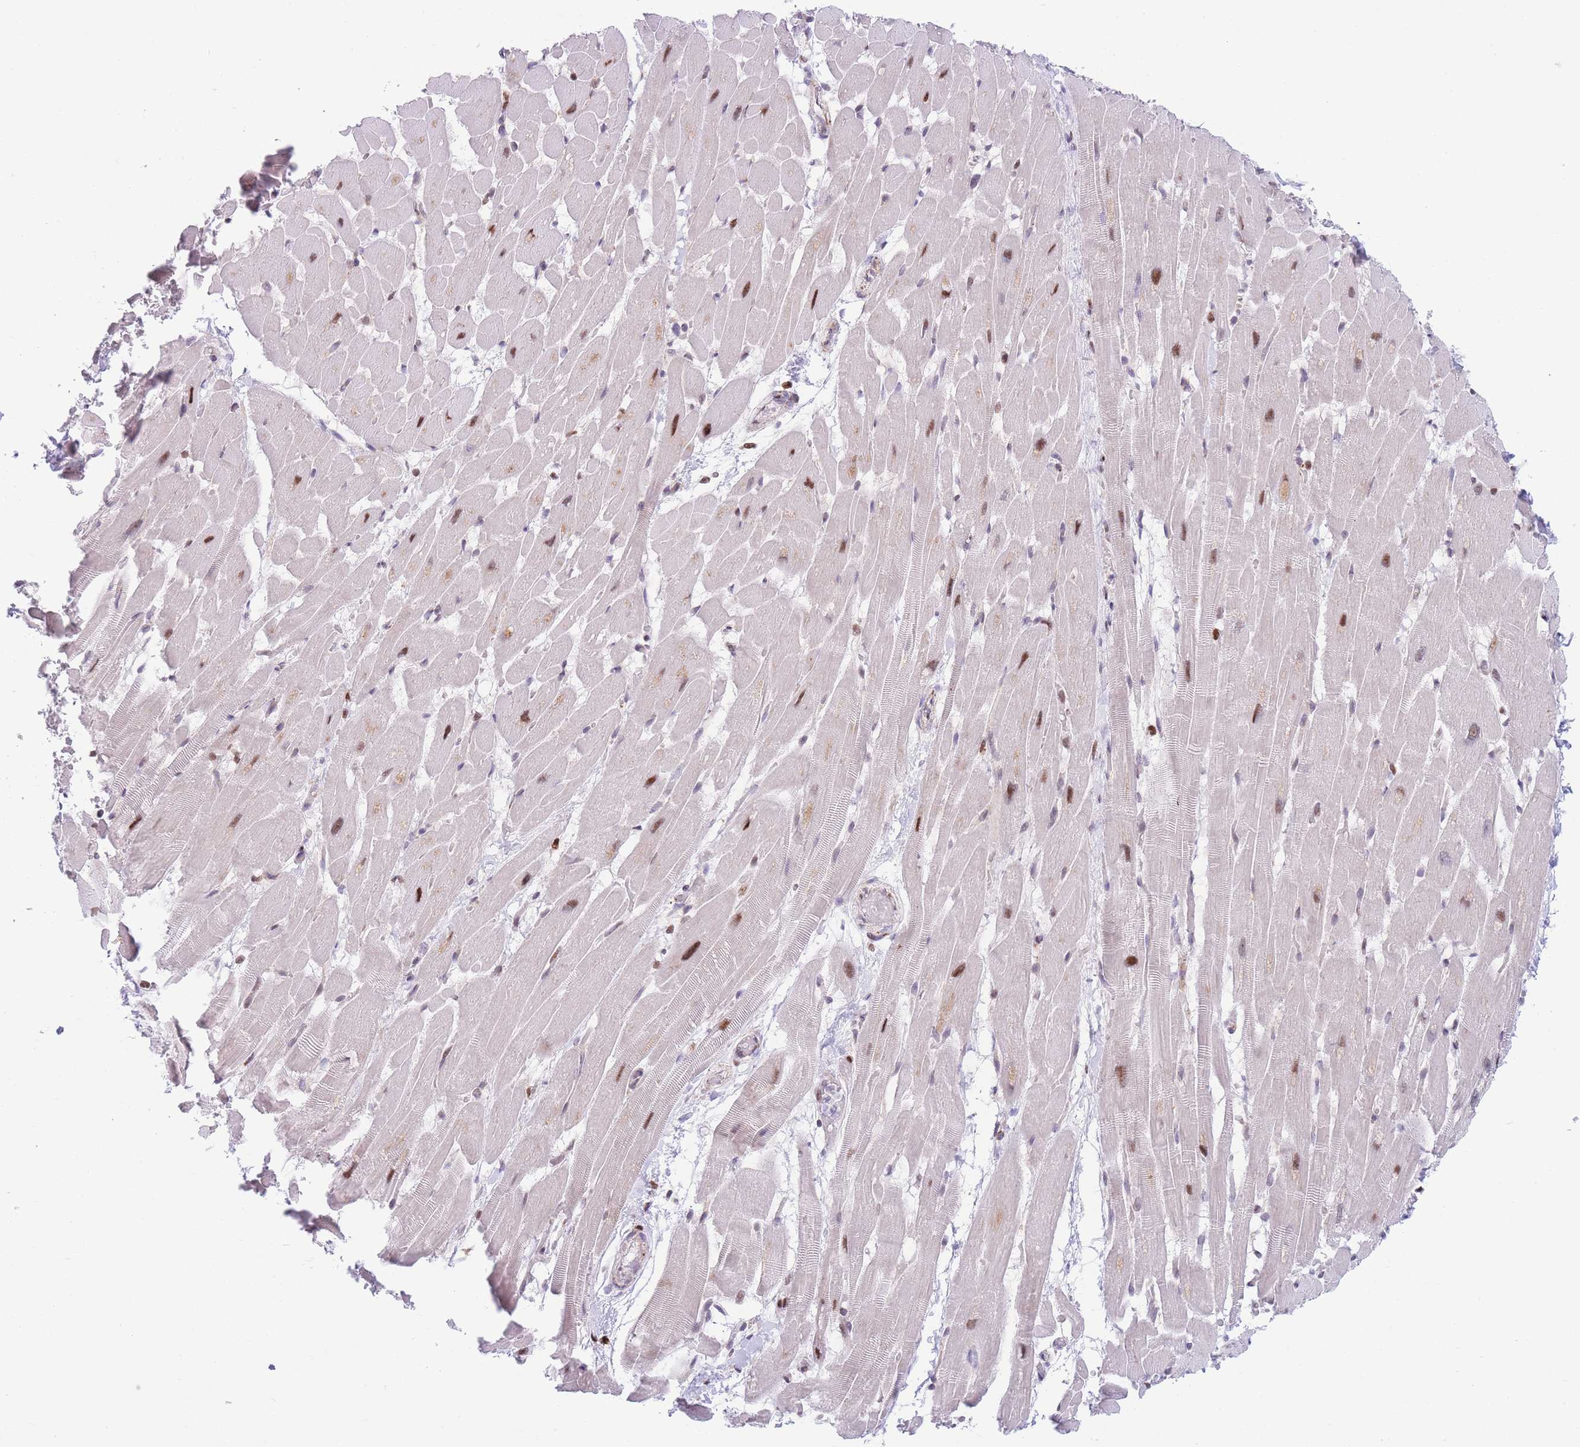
{"staining": {"intensity": "moderate", "quantity": "<25%", "location": "cytoplasmic/membranous,nuclear"}, "tissue": "heart muscle", "cell_type": "Cardiomyocytes", "image_type": "normal", "snomed": [{"axis": "morphology", "description": "Normal tissue, NOS"}, {"axis": "topography", "description": "Heart"}], "caption": "Protein analysis of normal heart muscle reveals moderate cytoplasmic/membranous,nuclear expression in about <25% of cardiomyocytes.", "gene": "DNAJC3", "patient": {"sex": "male", "age": 37}}